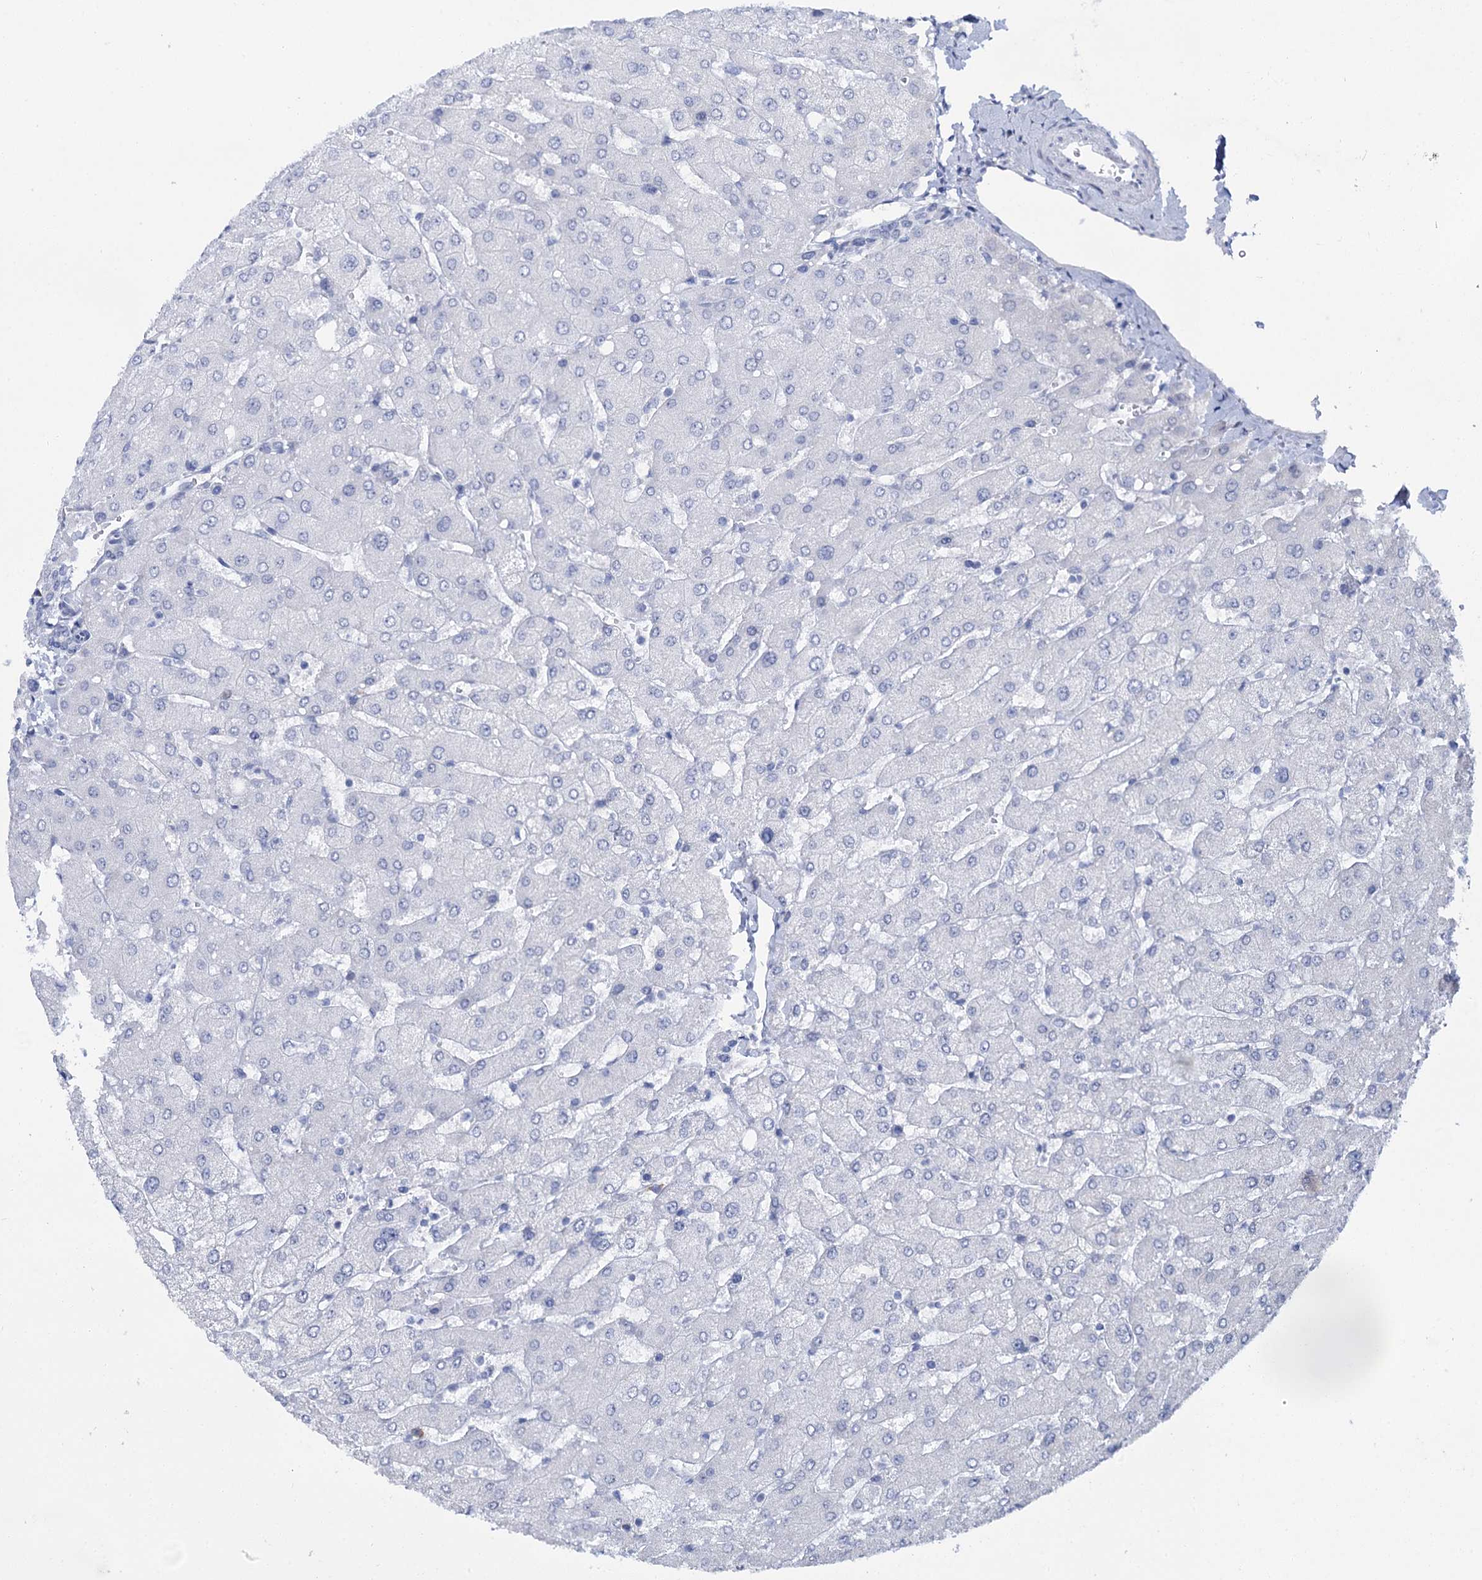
{"staining": {"intensity": "negative", "quantity": "none", "location": "none"}, "tissue": "liver", "cell_type": "Cholangiocytes", "image_type": "normal", "snomed": [{"axis": "morphology", "description": "Normal tissue, NOS"}, {"axis": "topography", "description": "Liver"}], "caption": "Protein analysis of normal liver shows no significant staining in cholangiocytes.", "gene": "SPATS2", "patient": {"sex": "male", "age": 55}}